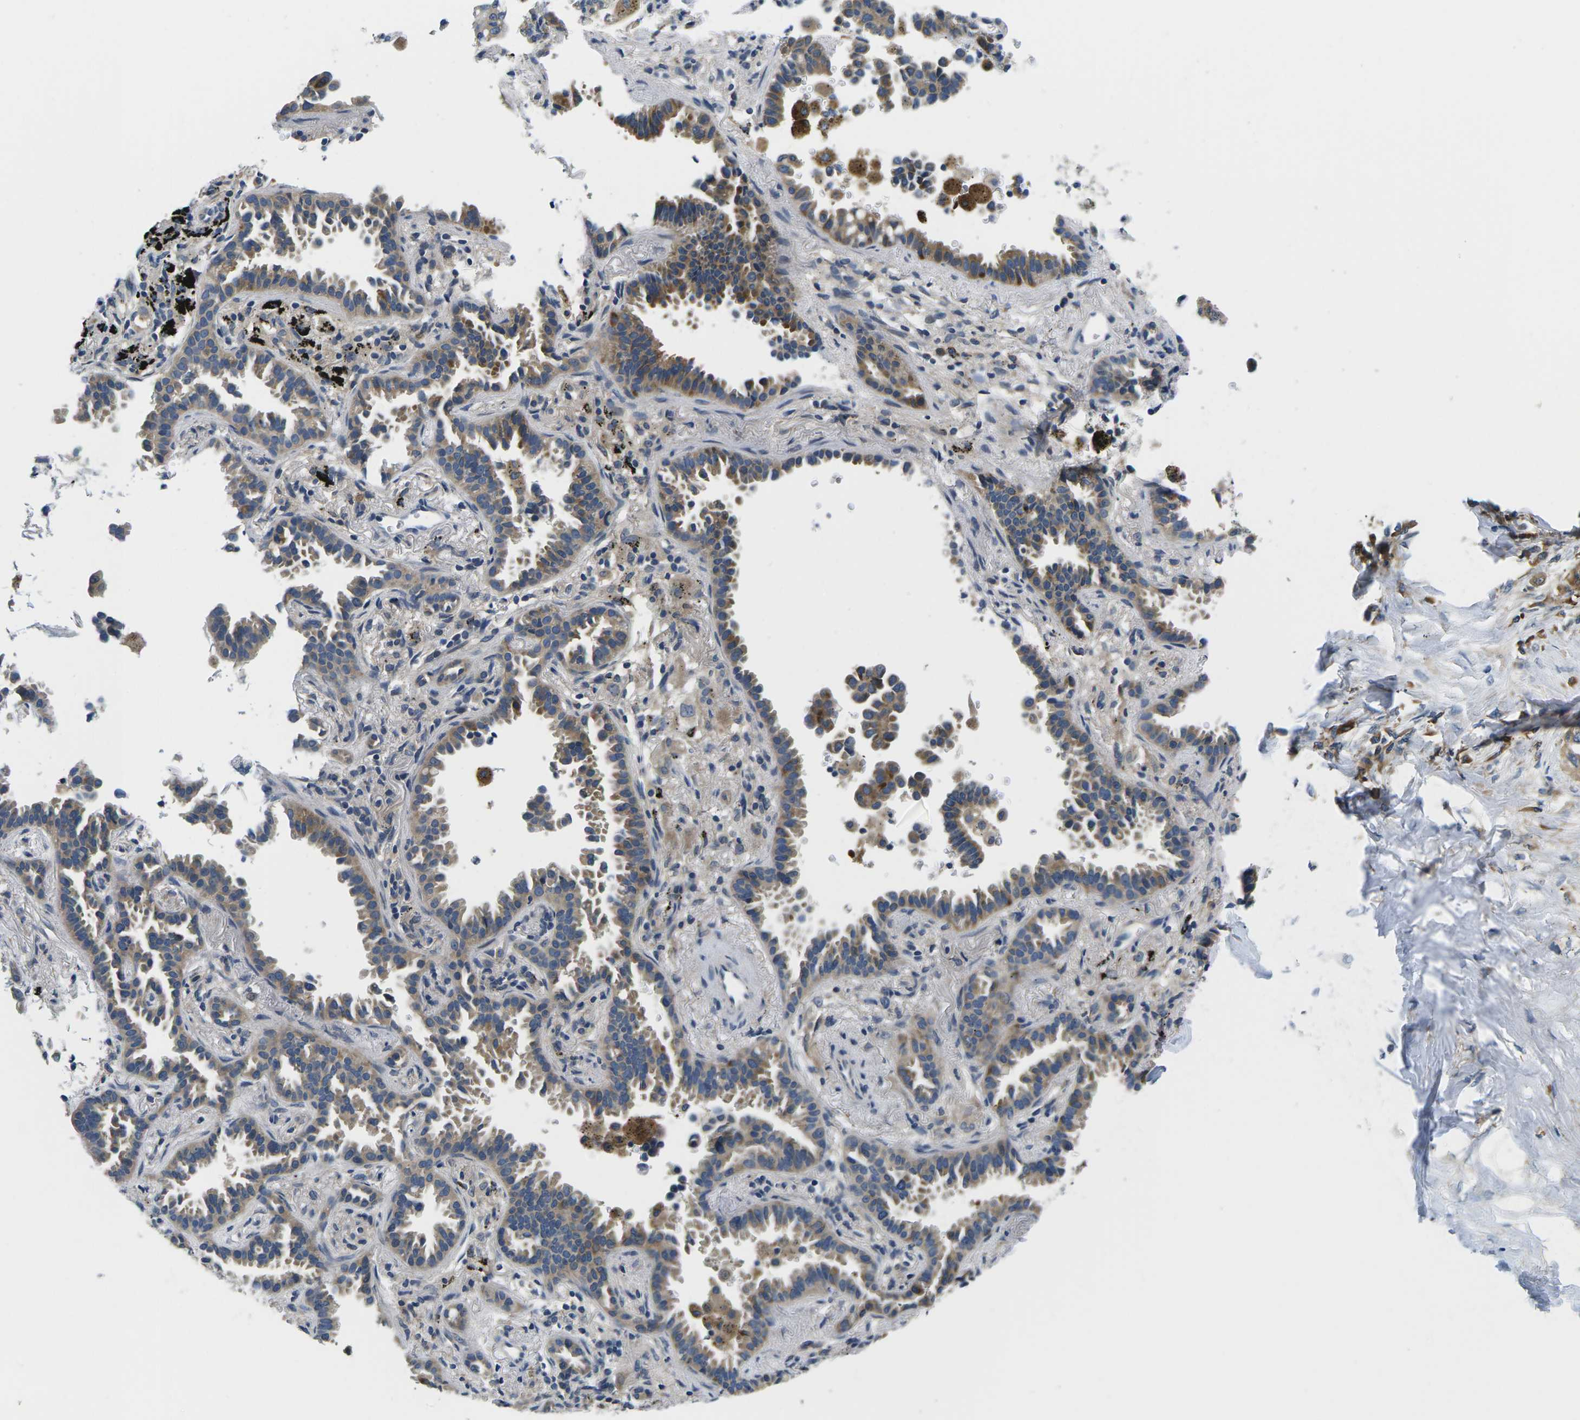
{"staining": {"intensity": "weak", "quantity": "25%-75%", "location": "cytoplasmic/membranous"}, "tissue": "lung cancer", "cell_type": "Tumor cells", "image_type": "cancer", "snomed": [{"axis": "morphology", "description": "Normal tissue, NOS"}, {"axis": "morphology", "description": "Adenocarcinoma, NOS"}, {"axis": "topography", "description": "Lung"}], "caption": "This is an image of immunohistochemistry staining of lung adenocarcinoma, which shows weak staining in the cytoplasmic/membranous of tumor cells.", "gene": "ERGIC3", "patient": {"sex": "male", "age": 59}}